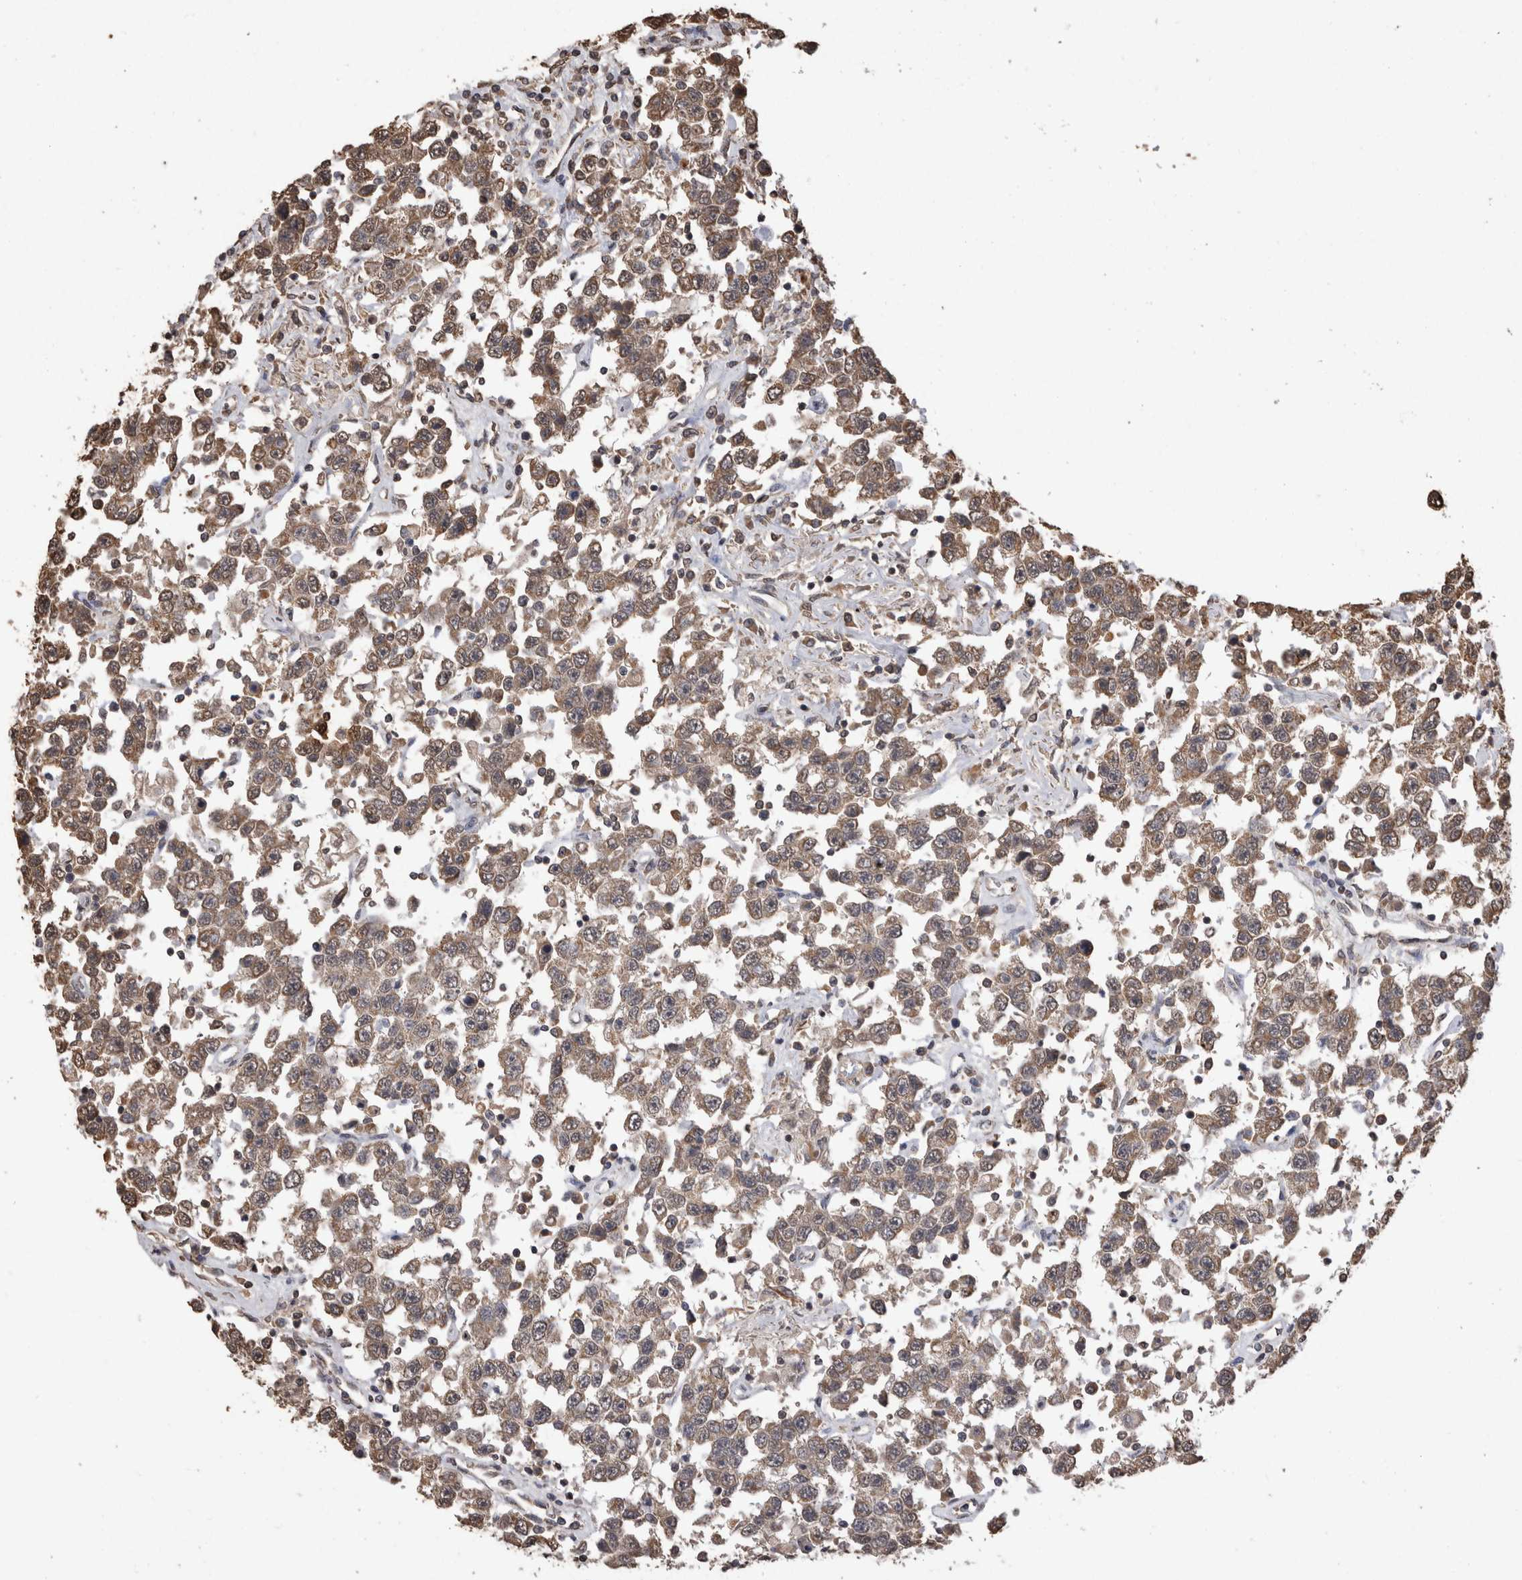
{"staining": {"intensity": "moderate", "quantity": ">75%", "location": "cytoplasmic/membranous"}, "tissue": "testis cancer", "cell_type": "Tumor cells", "image_type": "cancer", "snomed": [{"axis": "morphology", "description": "Seminoma, NOS"}, {"axis": "topography", "description": "Testis"}], "caption": "A brown stain highlights moderate cytoplasmic/membranous staining of a protein in testis cancer (seminoma) tumor cells. Immunohistochemistry stains the protein of interest in brown and the nuclei are stained blue.", "gene": "SOCS5", "patient": {"sex": "male", "age": 41}}